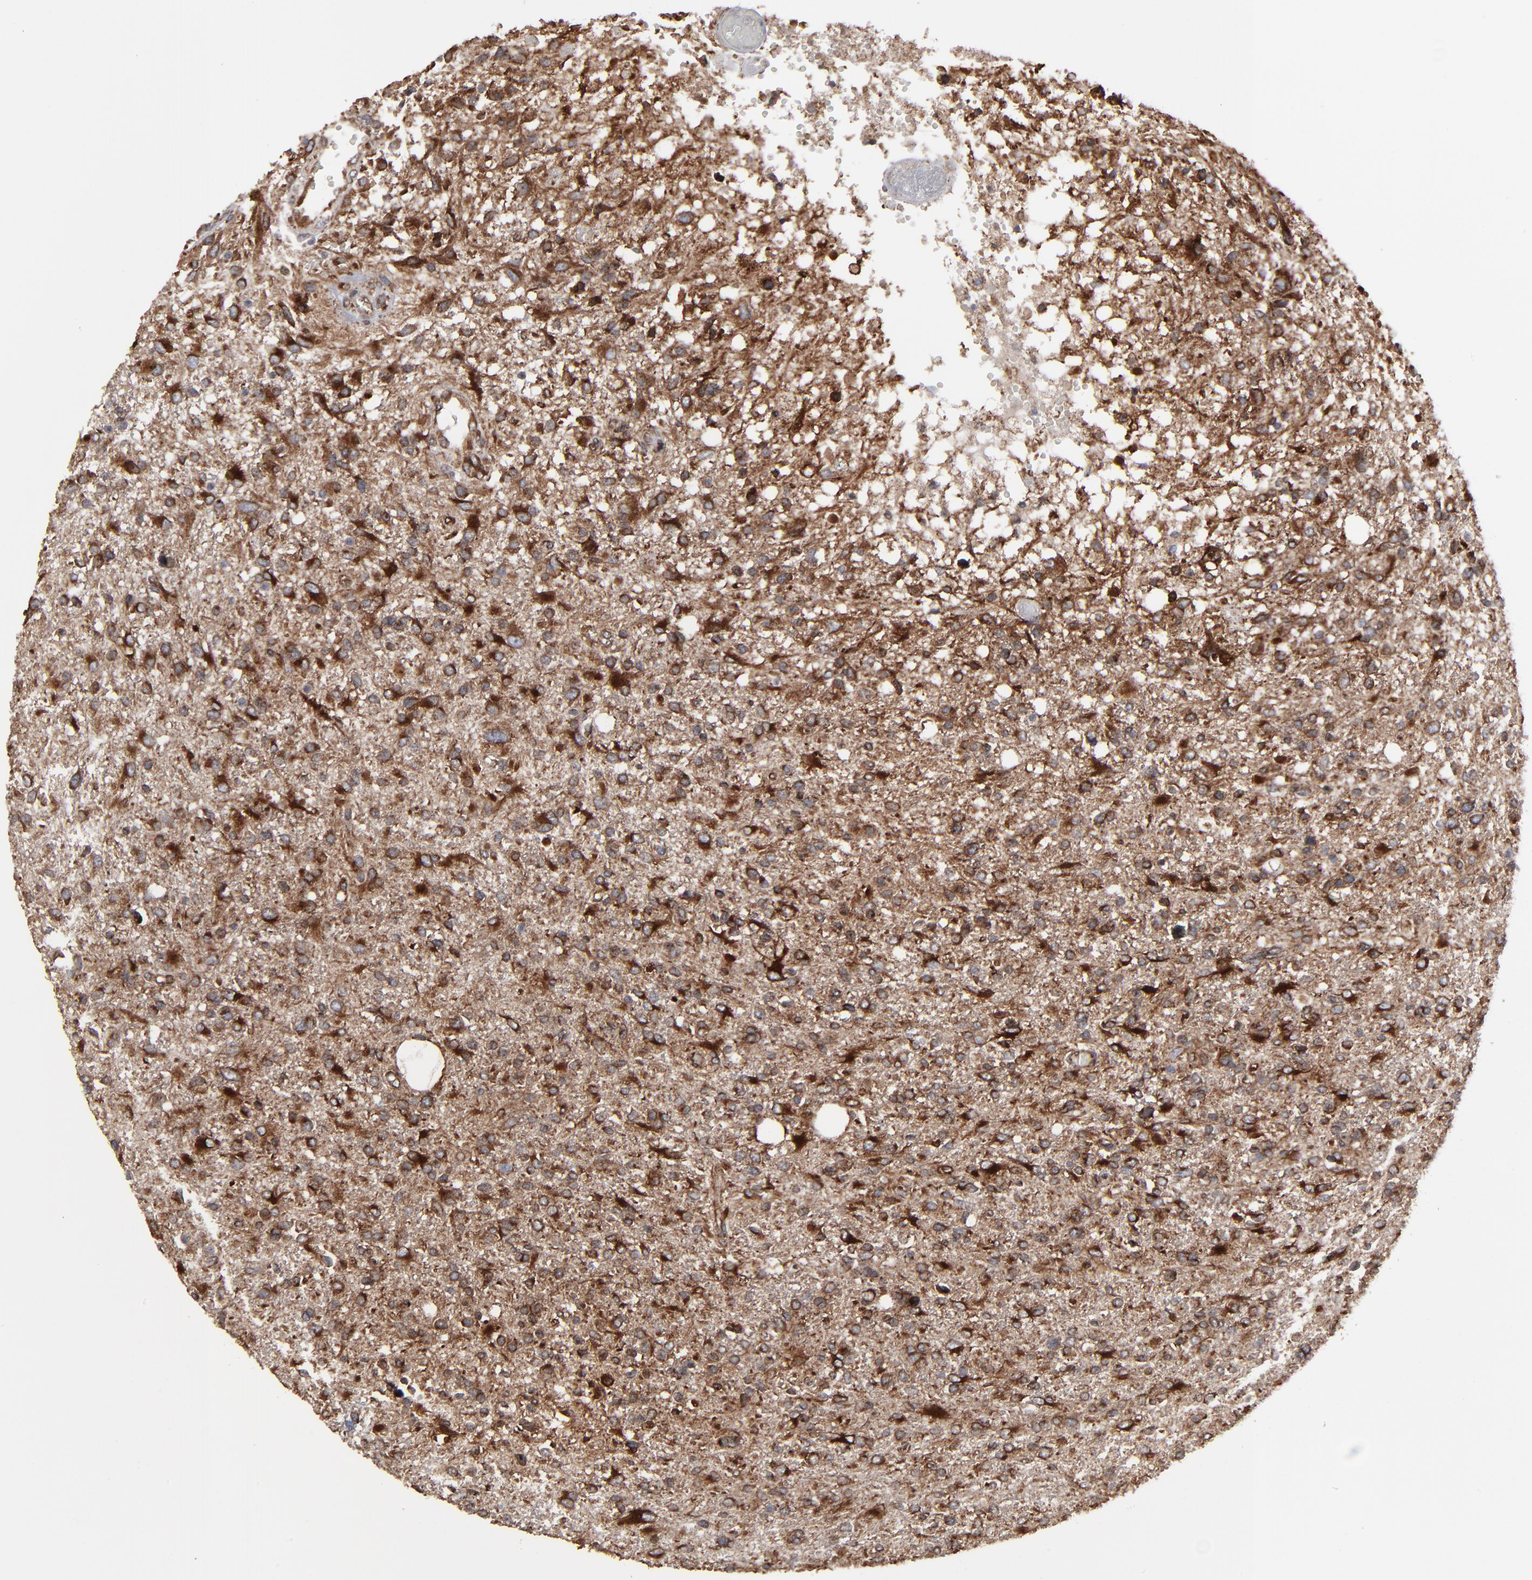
{"staining": {"intensity": "moderate", "quantity": ">75%", "location": "cytoplasmic/membranous"}, "tissue": "glioma", "cell_type": "Tumor cells", "image_type": "cancer", "snomed": [{"axis": "morphology", "description": "Glioma, malignant, High grade"}, {"axis": "topography", "description": "Cerebral cortex"}], "caption": "Immunohistochemical staining of malignant high-grade glioma exhibits medium levels of moderate cytoplasmic/membranous protein expression in about >75% of tumor cells.", "gene": "CNIH1", "patient": {"sex": "male", "age": 76}}